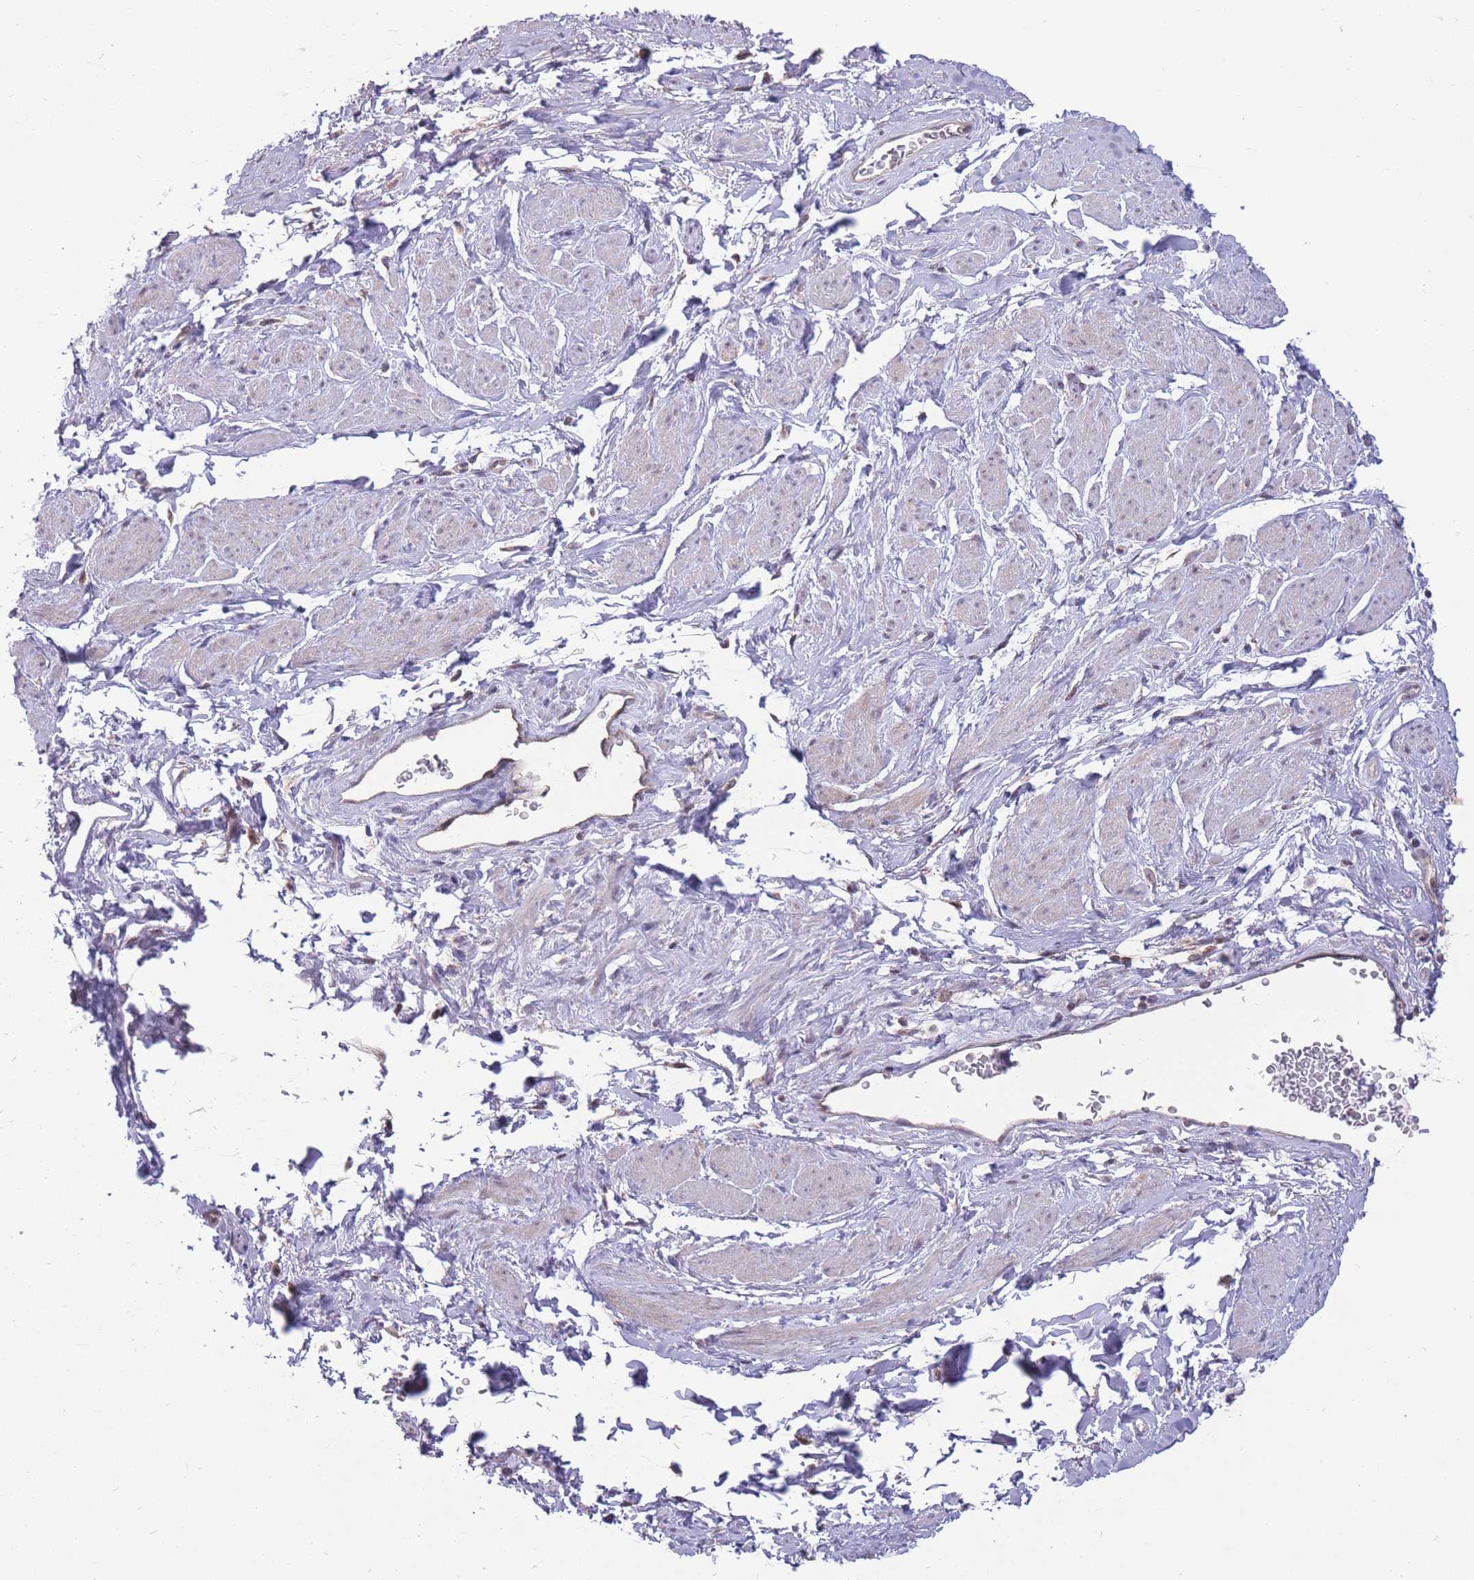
{"staining": {"intensity": "negative", "quantity": "none", "location": "none"}, "tissue": "adipose tissue", "cell_type": "Adipocytes", "image_type": "normal", "snomed": [{"axis": "morphology", "description": "Normal tissue, NOS"}, {"axis": "morphology", "description": "Adenocarcinoma, NOS"}, {"axis": "topography", "description": "Rectum"}, {"axis": "topography", "description": "Vagina"}, {"axis": "topography", "description": "Peripheral nerve tissue"}], "caption": "A high-resolution histopathology image shows IHC staining of unremarkable adipose tissue, which demonstrates no significant positivity in adipocytes.", "gene": "RIC8A", "patient": {"sex": "female", "age": 71}}